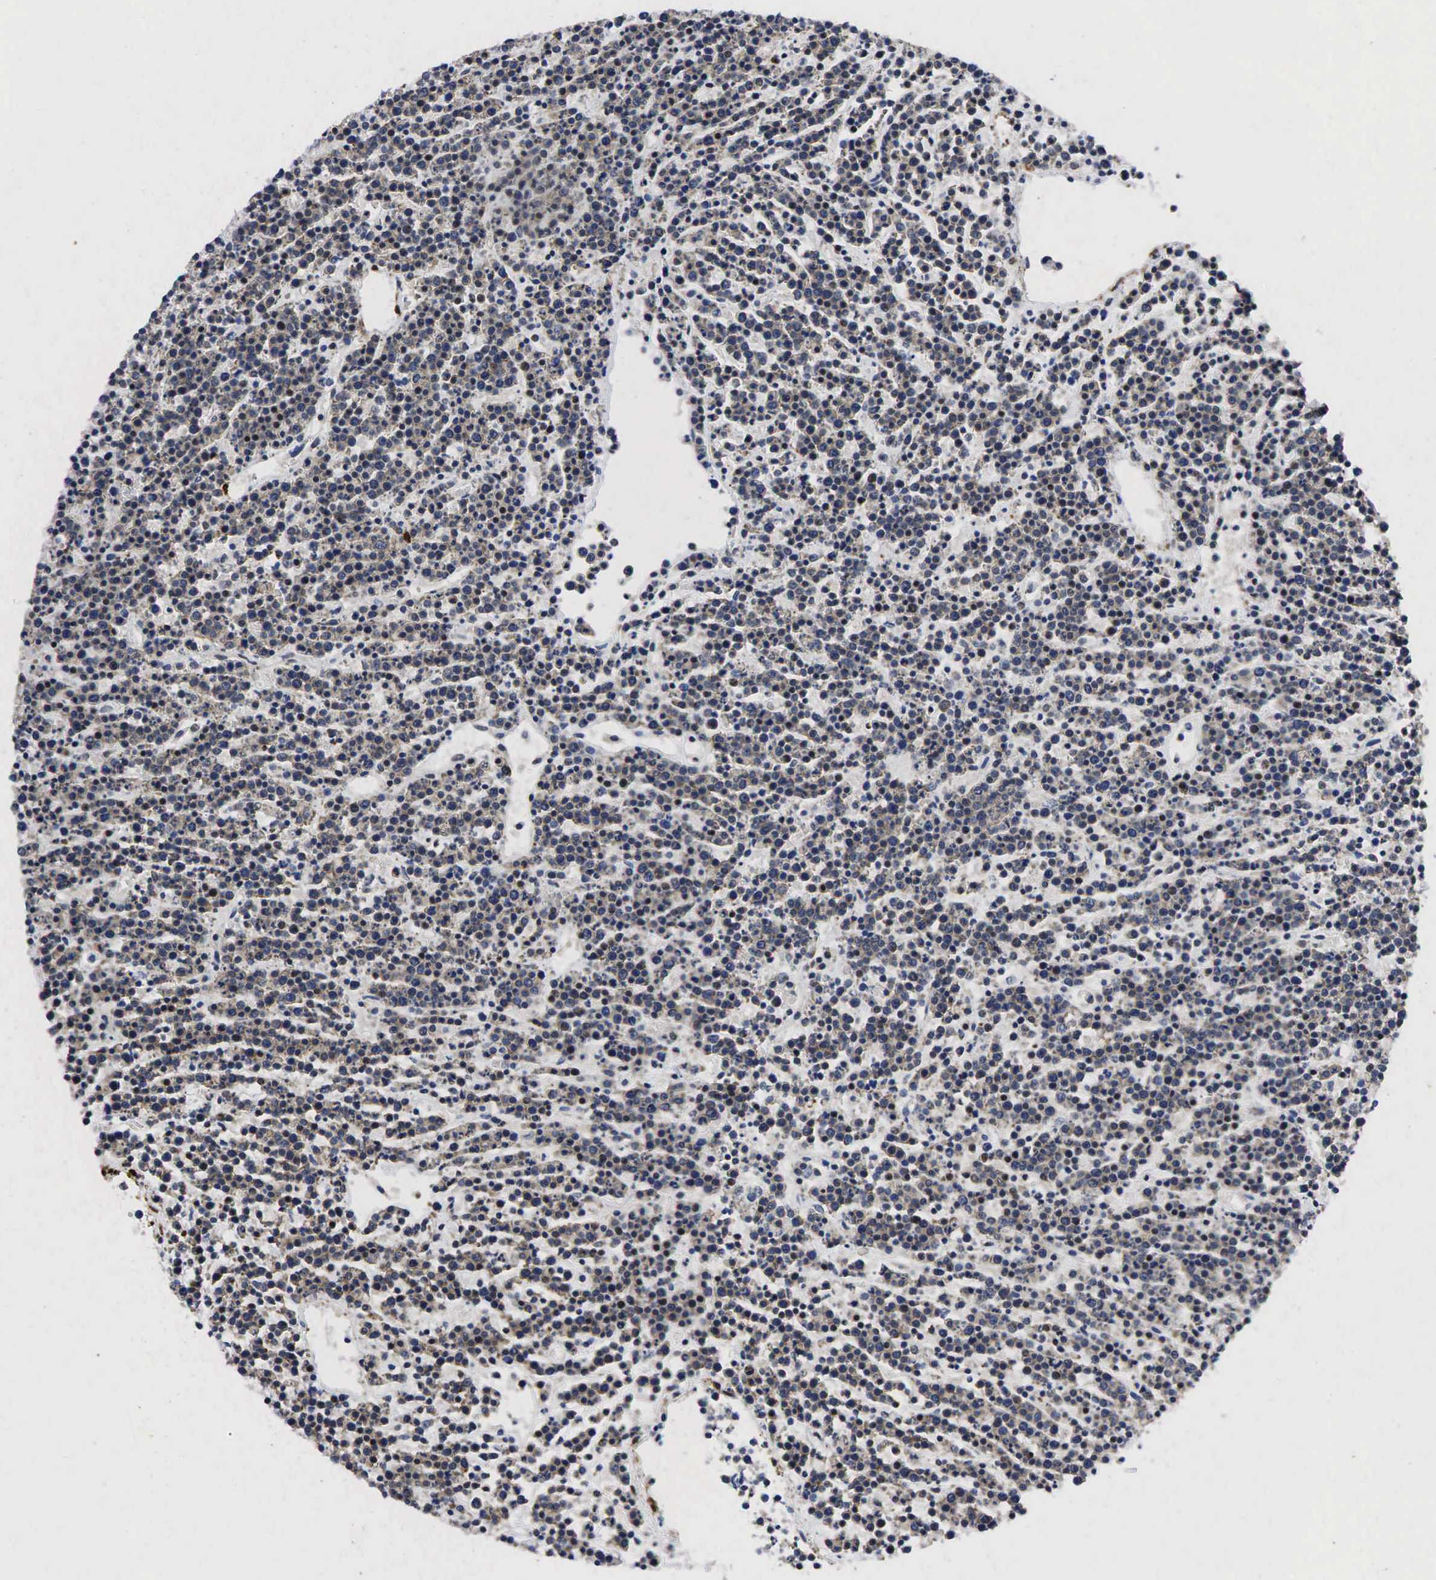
{"staining": {"intensity": "moderate", "quantity": "25%-75%", "location": "cytoplasmic/membranous,nuclear"}, "tissue": "lymphoma", "cell_type": "Tumor cells", "image_type": "cancer", "snomed": [{"axis": "morphology", "description": "Malignant lymphoma, non-Hodgkin's type, High grade"}, {"axis": "topography", "description": "Ovary"}], "caption": "A high-resolution photomicrograph shows immunohistochemistry (IHC) staining of lymphoma, which displays moderate cytoplasmic/membranous and nuclear positivity in approximately 25%-75% of tumor cells. Immunohistochemistry (ihc) stains the protein of interest in brown and the nuclei are stained blue.", "gene": "PGR", "patient": {"sex": "female", "age": 56}}